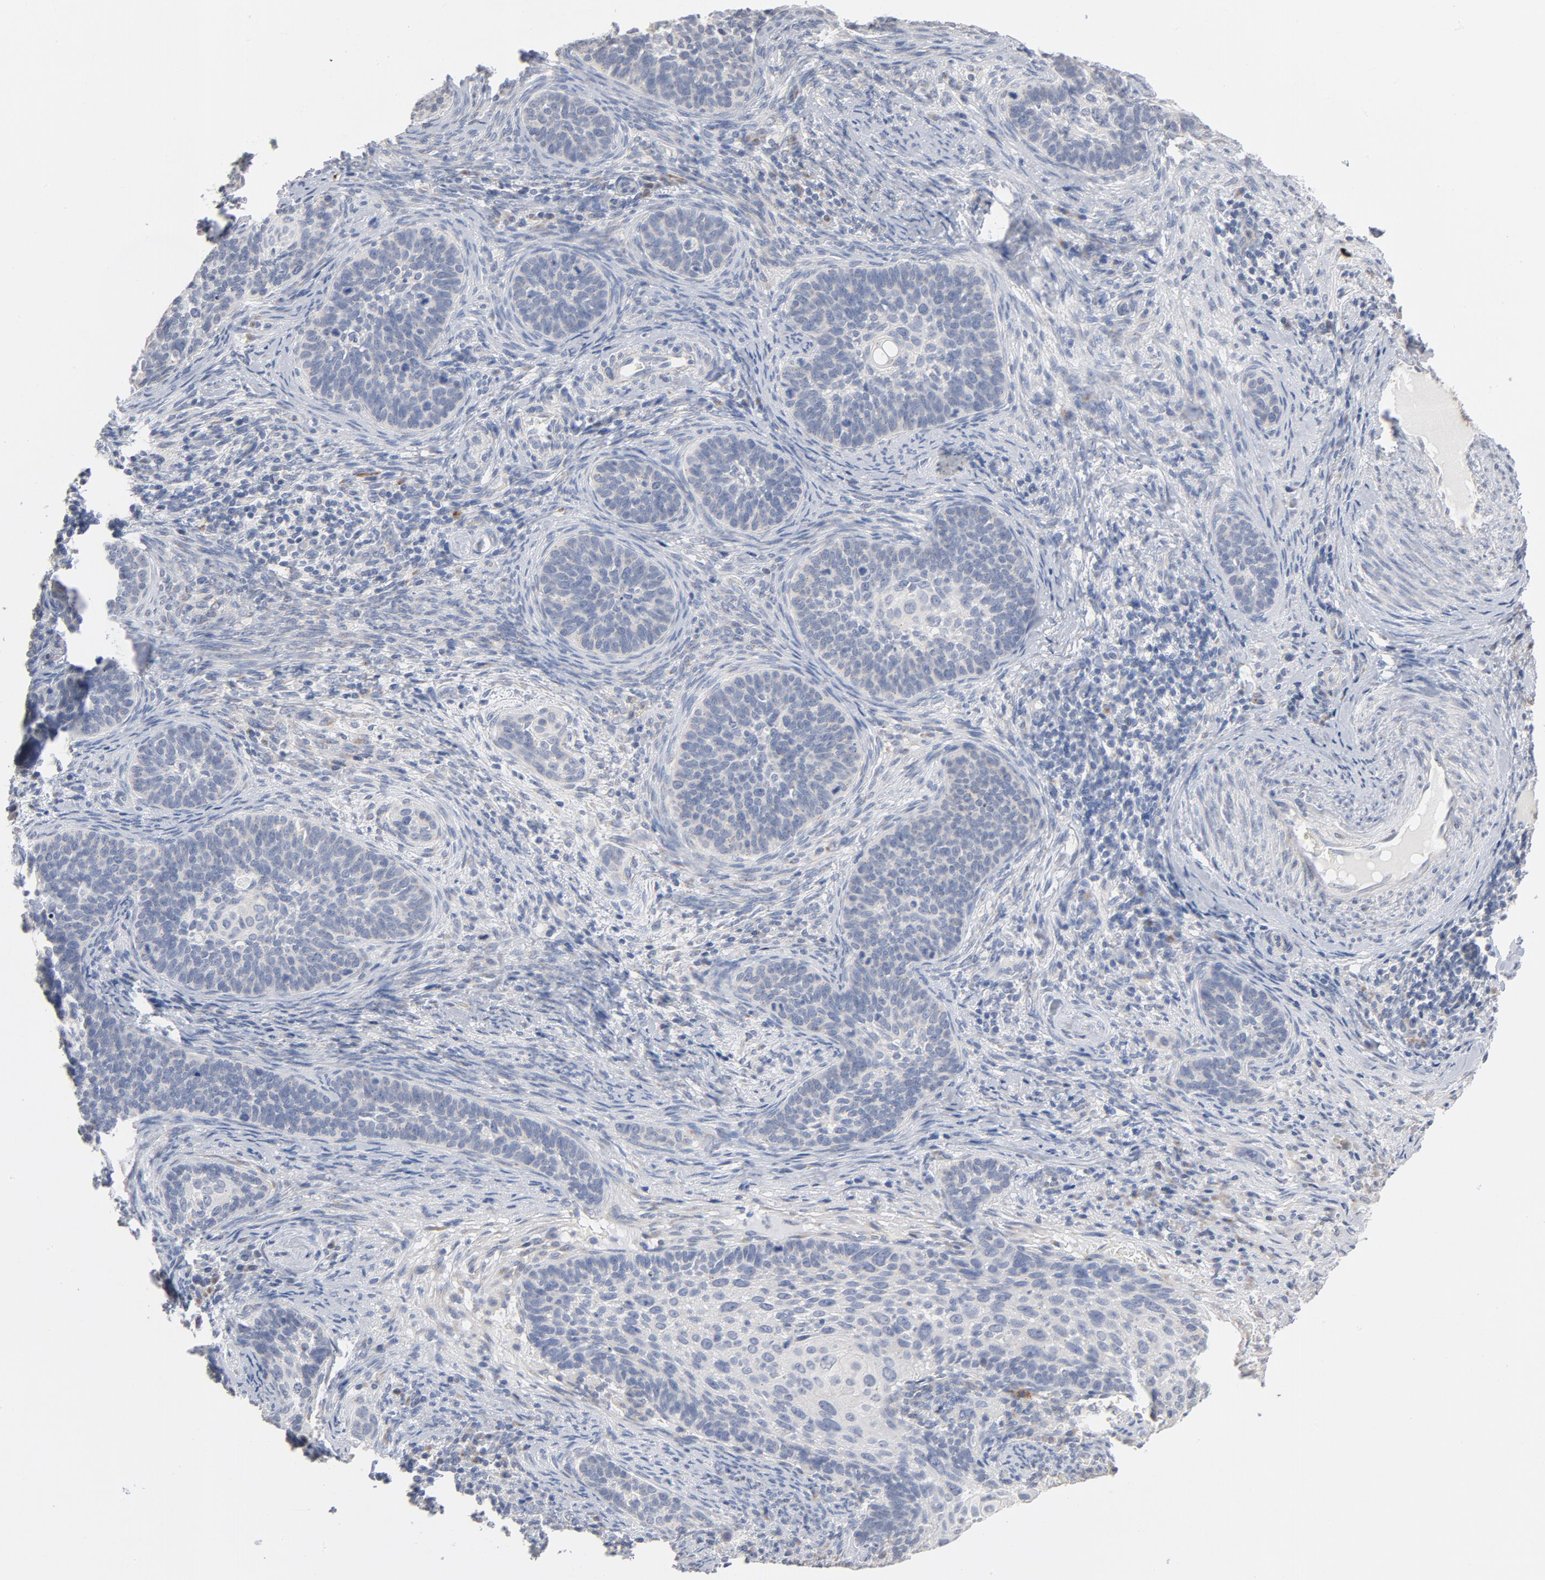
{"staining": {"intensity": "negative", "quantity": "none", "location": "none"}, "tissue": "cervical cancer", "cell_type": "Tumor cells", "image_type": "cancer", "snomed": [{"axis": "morphology", "description": "Squamous cell carcinoma, NOS"}, {"axis": "topography", "description": "Cervix"}], "caption": "Cervical cancer stained for a protein using IHC displays no staining tumor cells.", "gene": "AK7", "patient": {"sex": "female", "age": 33}}